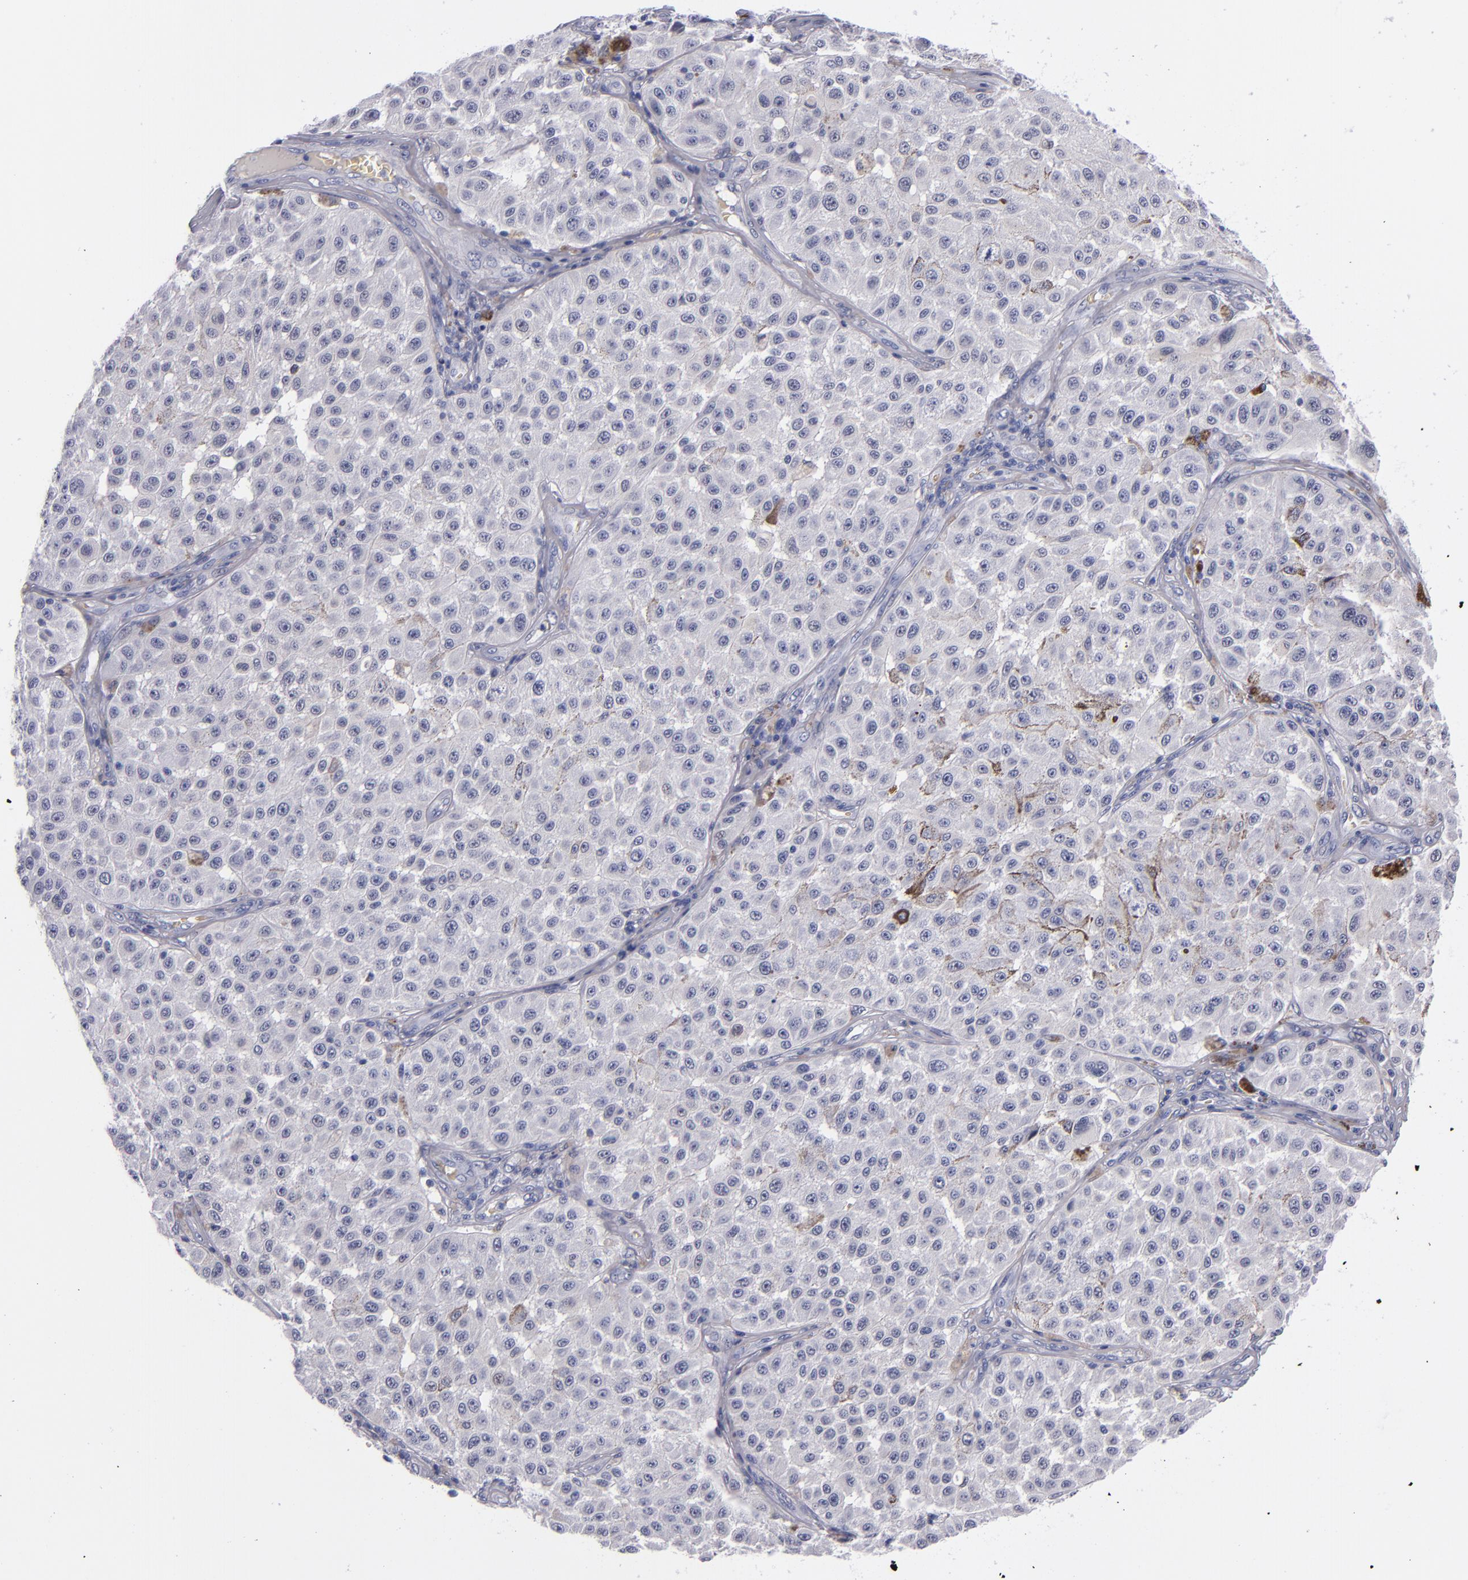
{"staining": {"intensity": "negative", "quantity": "none", "location": "none"}, "tissue": "melanoma", "cell_type": "Tumor cells", "image_type": "cancer", "snomed": [{"axis": "morphology", "description": "Malignant melanoma, NOS"}, {"axis": "topography", "description": "Skin"}], "caption": "This image is of malignant melanoma stained with immunohistochemistry (IHC) to label a protein in brown with the nuclei are counter-stained blue. There is no positivity in tumor cells.", "gene": "CD38", "patient": {"sex": "female", "age": 64}}